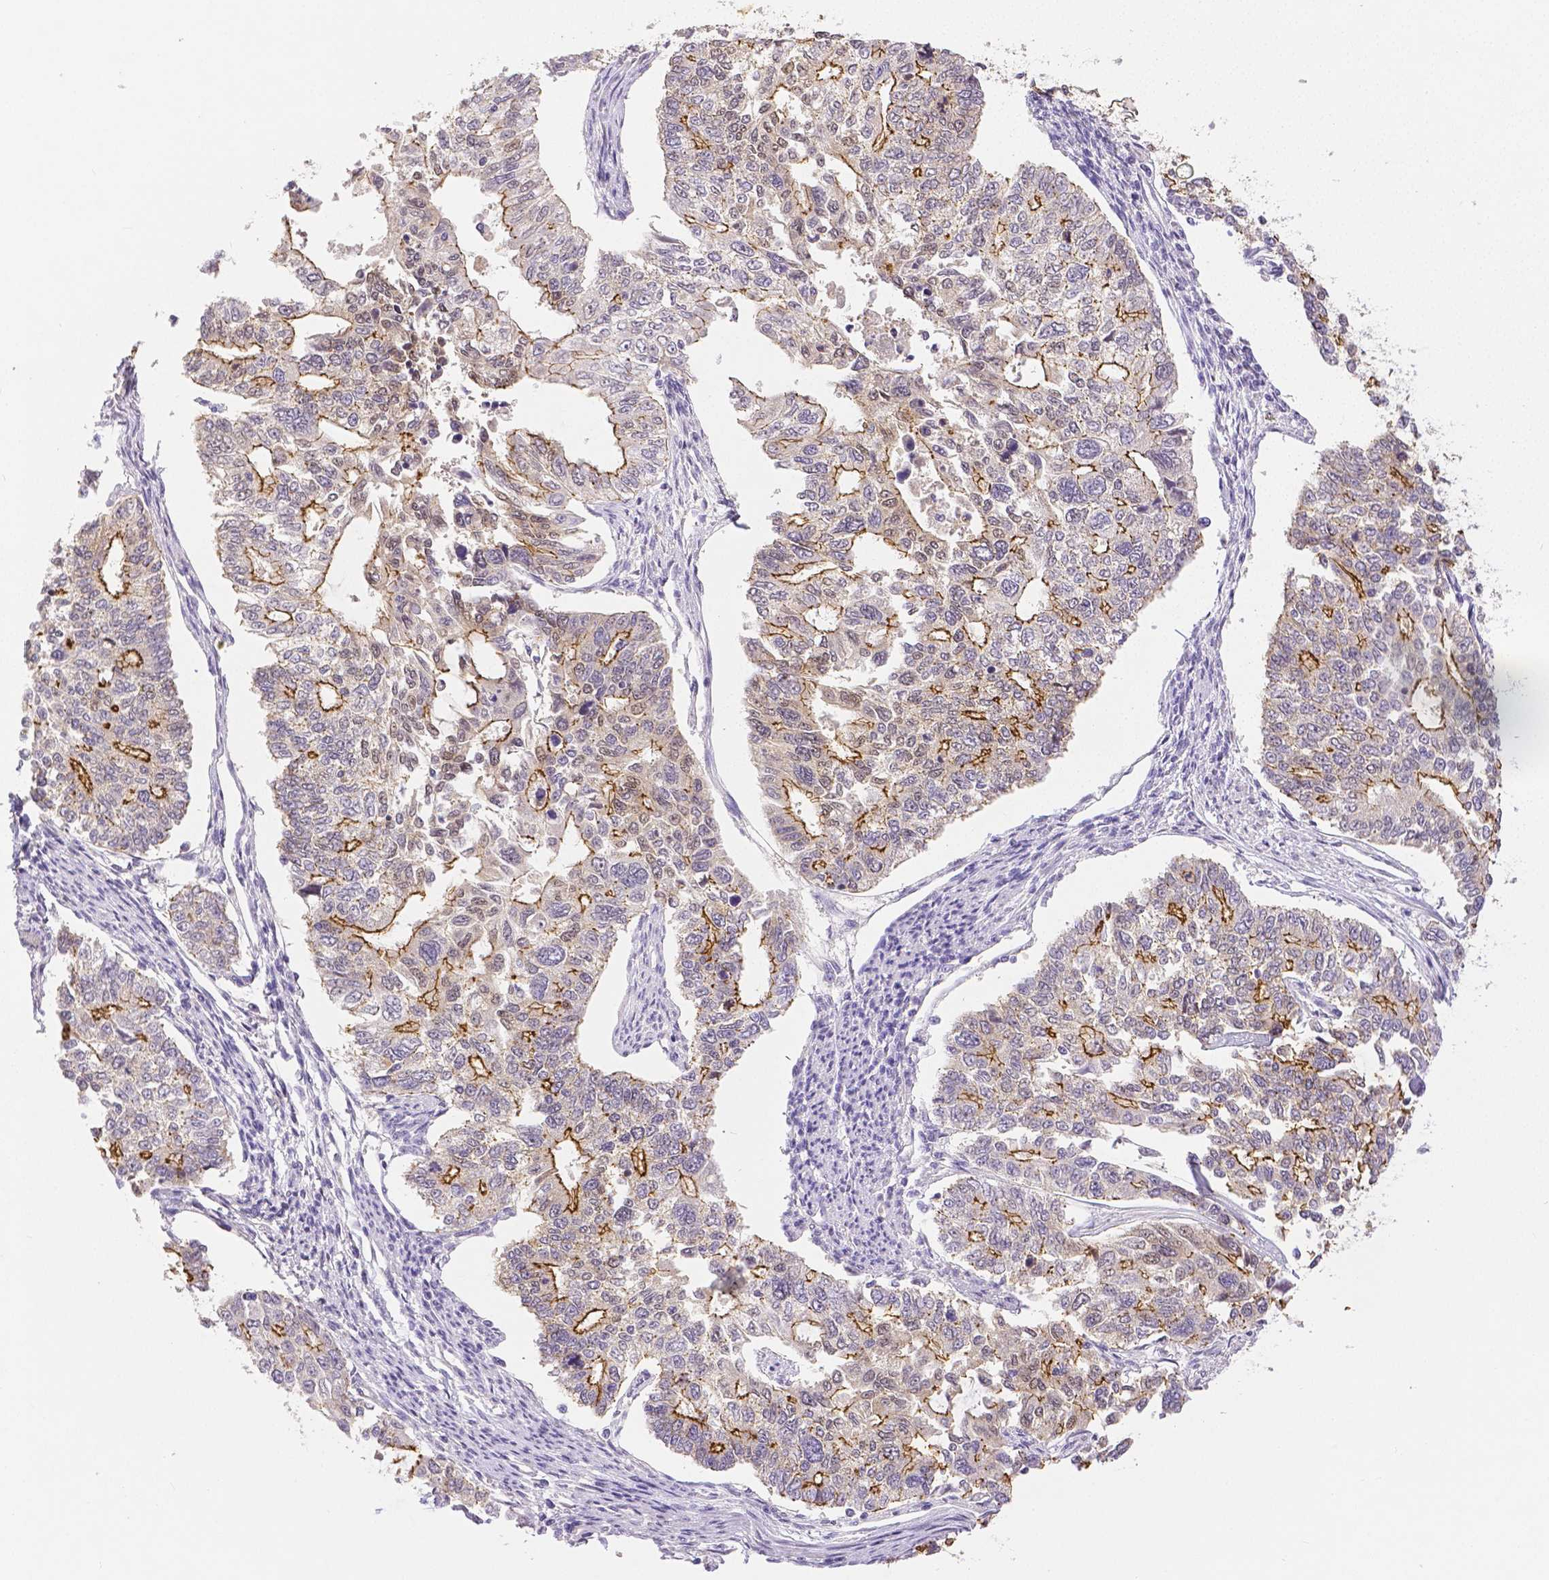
{"staining": {"intensity": "moderate", "quantity": "25%-75%", "location": "cytoplasmic/membranous"}, "tissue": "endometrial cancer", "cell_type": "Tumor cells", "image_type": "cancer", "snomed": [{"axis": "morphology", "description": "Adenocarcinoma, NOS"}, {"axis": "topography", "description": "Uterus"}], "caption": "The photomicrograph exhibits staining of endometrial cancer, revealing moderate cytoplasmic/membranous protein staining (brown color) within tumor cells.", "gene": "OCLN", "patient": {"sex": "female", "age": 59}}